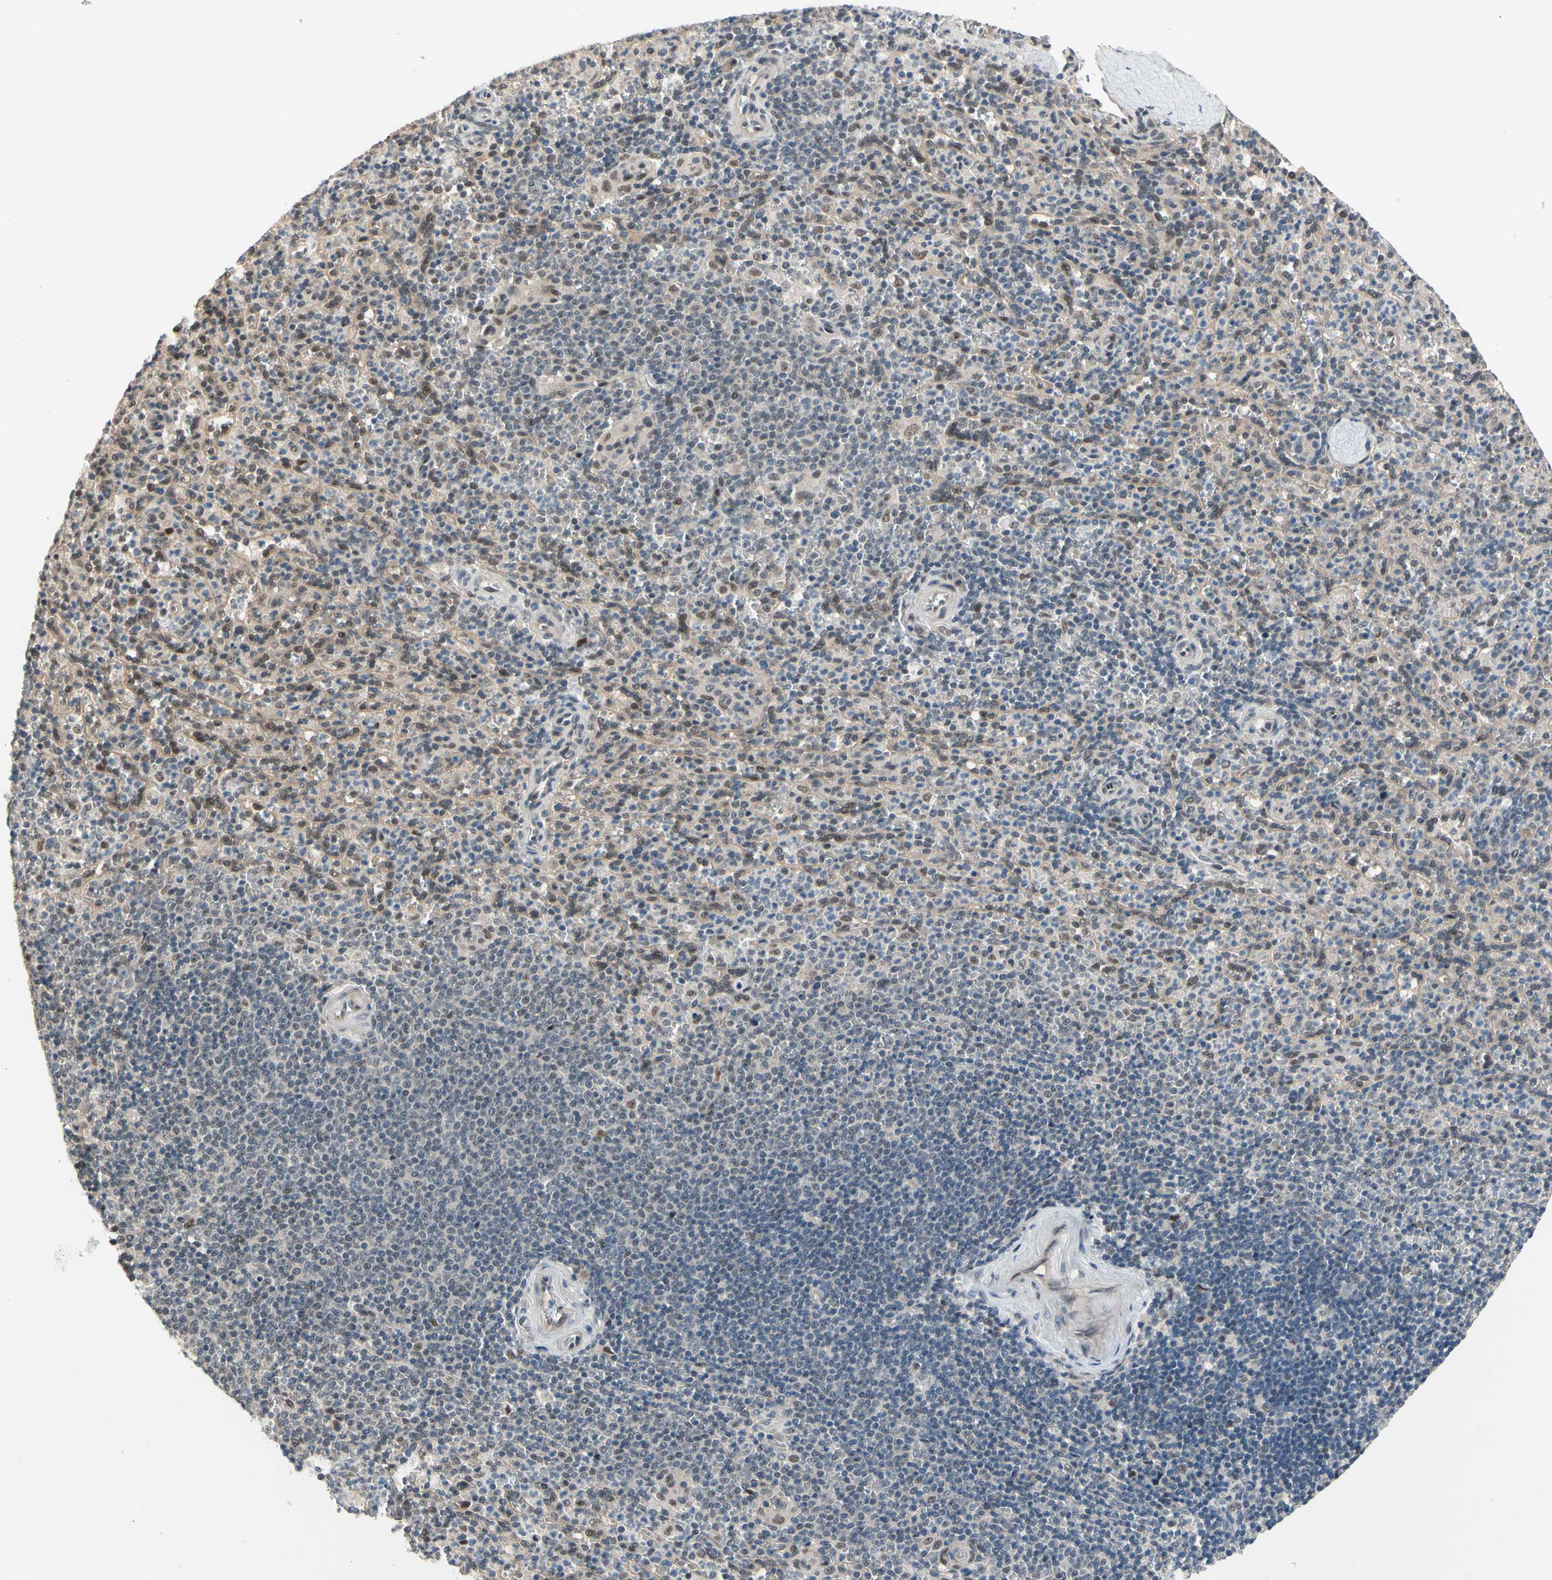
{"staining": {"intensity": "weak", "quantity": "25%-75%", "location": "cytoplasmic/membranous"}, "tissue": "spleen", "cell_type": "Cells in red pulp", "image_type": "normal", "snomed": [{"axis": "morphology", "description": "Normal tissue, NOS"}, {"axis": "topography", "description": "Spleen"}], "caption": "Cells in red pulp reveal weak cytoplasmic/membranous staining in approximately 25%-75% of cells in normal spleen.", "gene": "NGEF", "patient": {"sex": "male", "age": 36}}